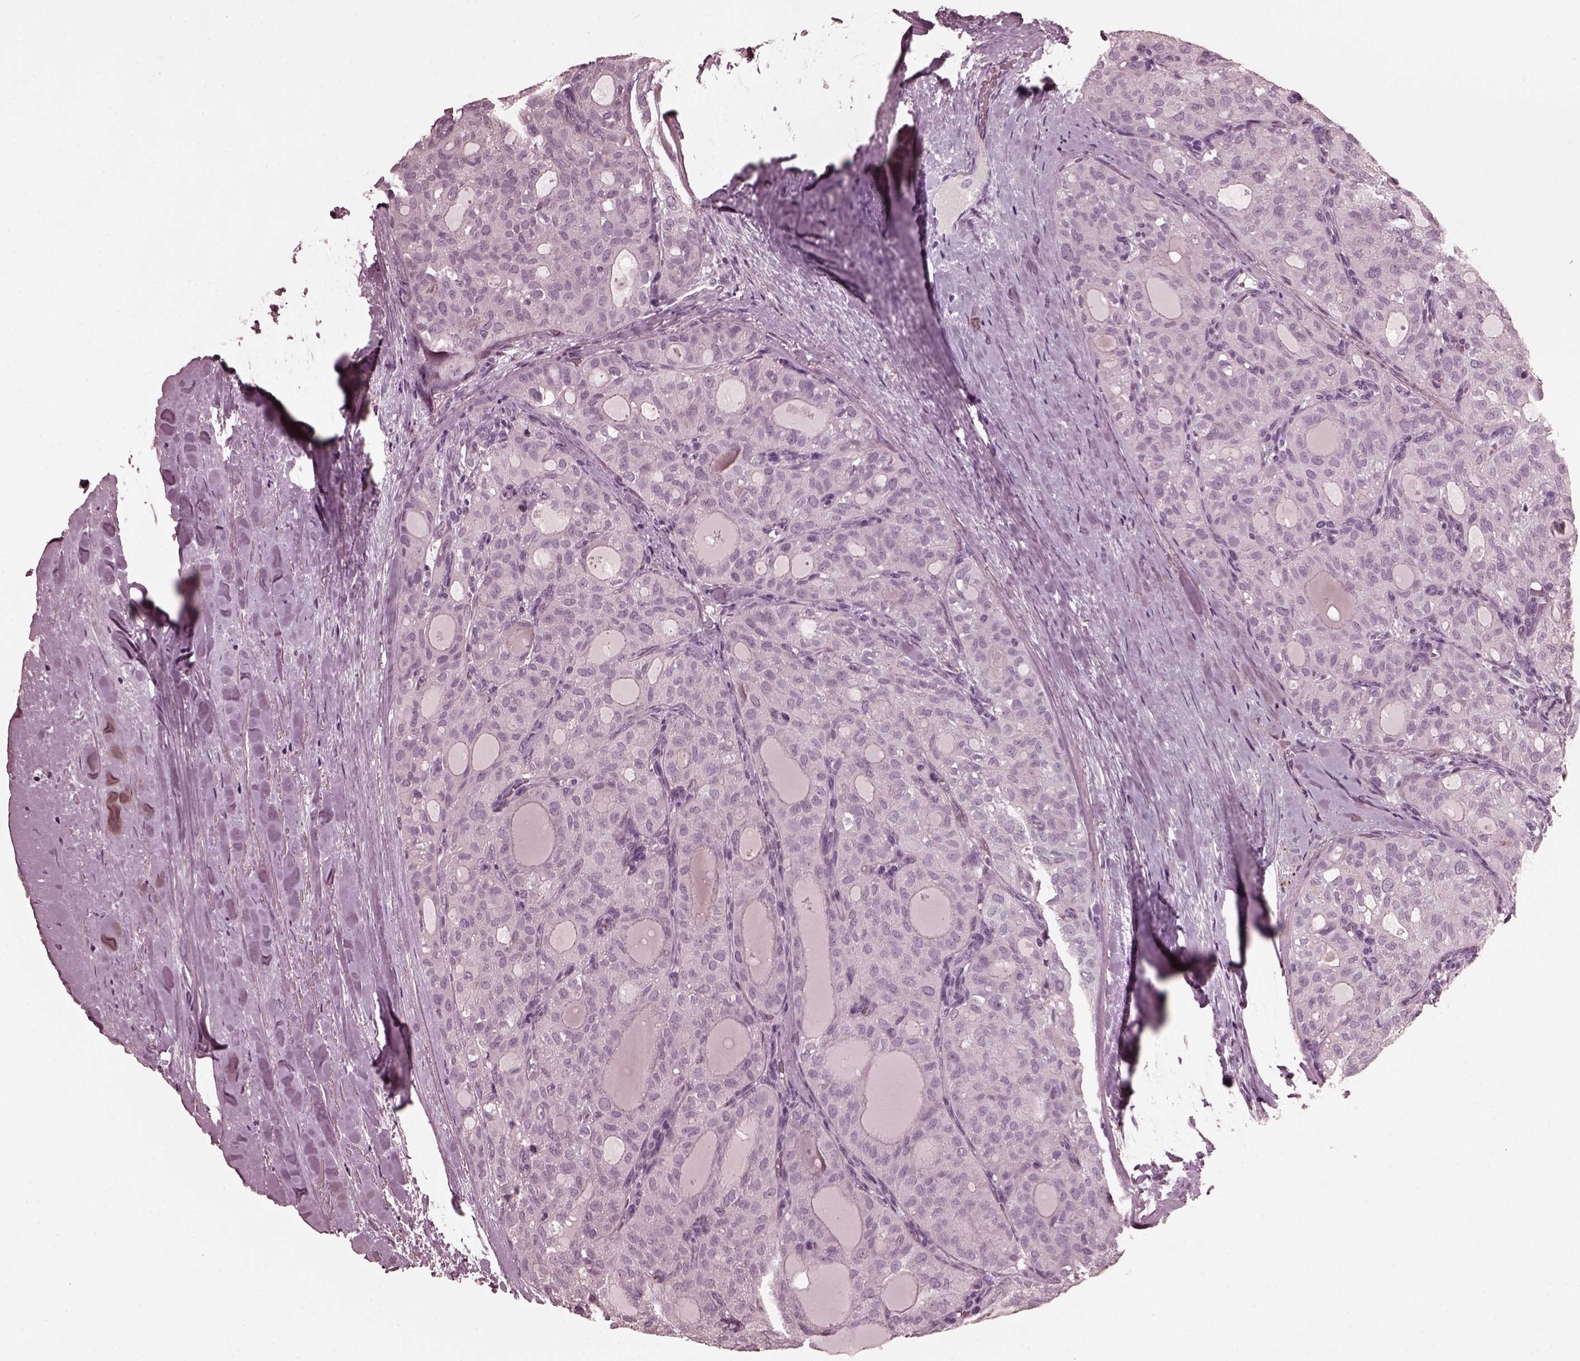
{"staining": {"intensity": "negative", "quantity": "none", "location": "none"}, "tissue": "thyroid cancer", "cell_type": "Tumor cells", "image_type": "cancer", "snomed": [{"axis": "morphology", "description": "Follicular adenoma carcinoma, NOS"}, {"axis": "topography", "description": "Thyroid gland"}], "caption": "DAB immunohistochemical staining of follicular adenoma carcinoma (thyroid) exhibits no significant staining in tumor cells.", "gene": "CGA", "patient": {"sex": "male", "age": 75}}